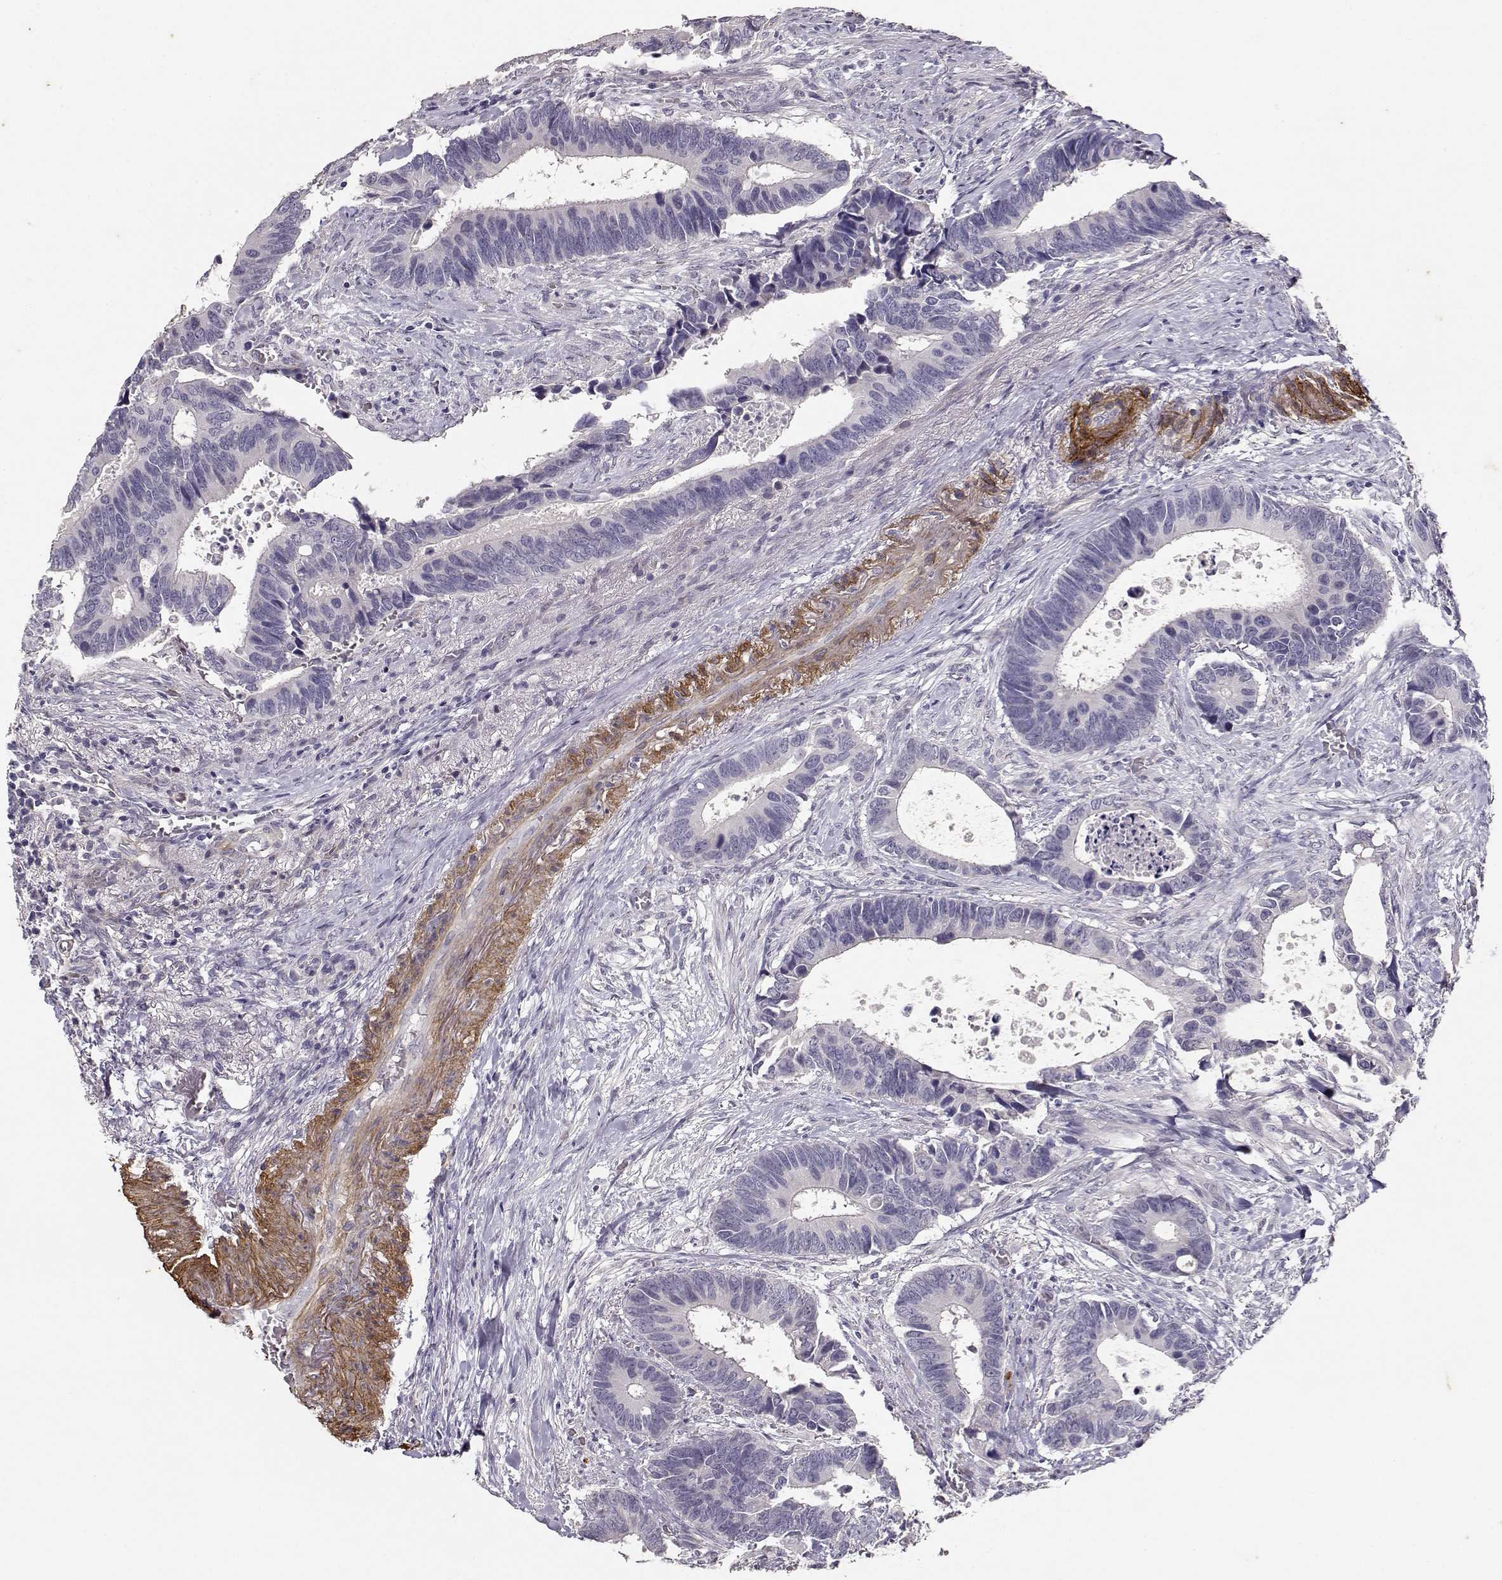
{"staining": {"intensity": "negative", "quantity": "none", "location": "none"}, "tissue": "colorectal cancer", "cell_type": "Tumor cells", "image_type": "cancer", "snomed": [{"axis": "morphology", "description": "Adenocarcinoma, NOS"}, {"axis": "topography", "description": "Colon"}], "caption": "A high-resolution histopathology image shows immunohistochemistry (IHC) staining of colorectal cancer (adenocarcinoma), which shows no significant positivity in tumor cells.", "gene": "LAMA5", "patient": {"sex": "male", "age": 49}}